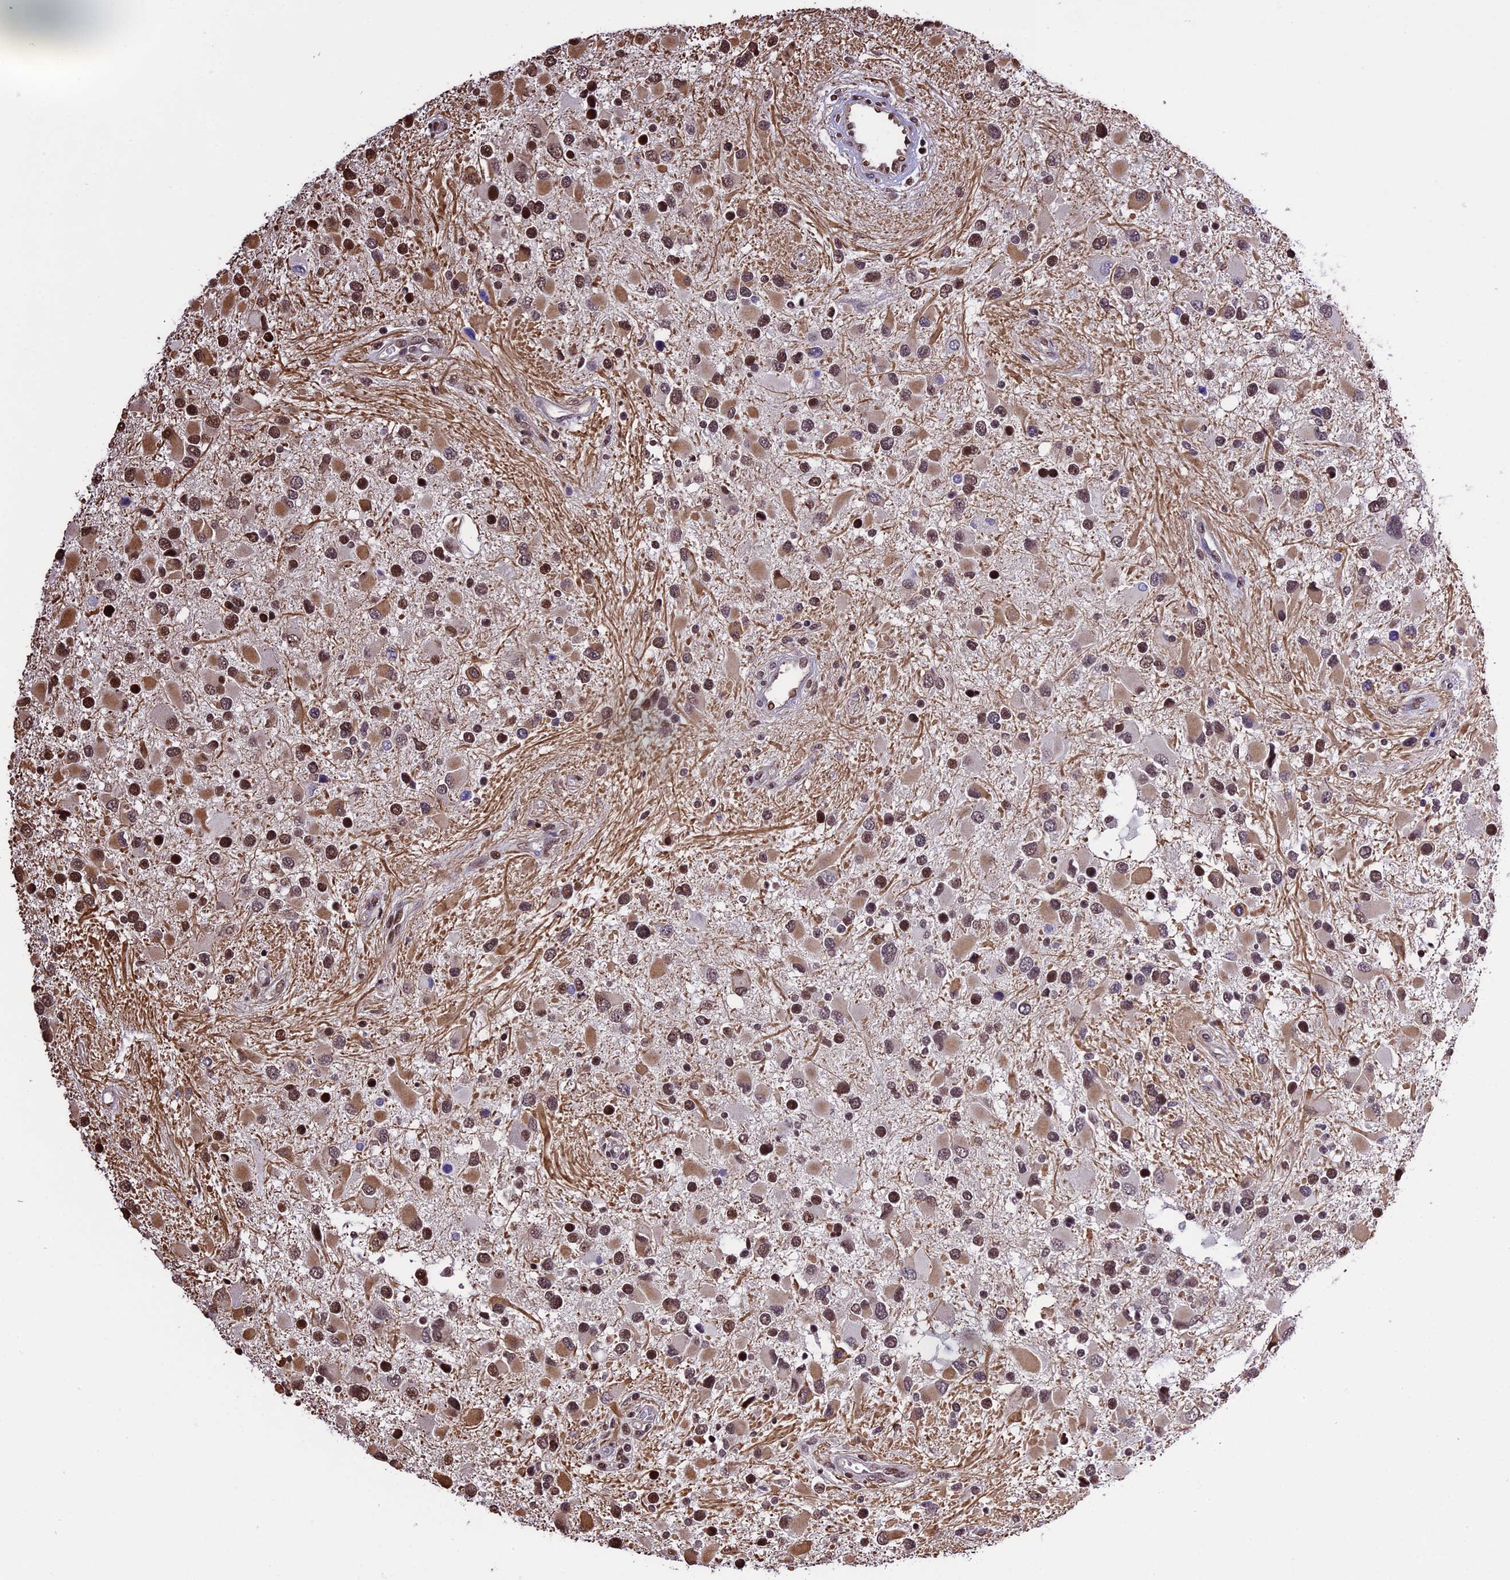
{"staining": {"intensity": "moderate", "quantity": ">75%", "location": "cytoplasmic/membranous,nuclear"}, "tissue": "glioma", "cell_type": "Tumor cells", "image_type": "cancer", "snomed": [{"axis": "morphology", "description": "Glioma, malignant, High grade"}, {"axis": "topography", "description": "Brain"}], "caption": "Immunohistochemistry of human malignant high-grade glioma displays medium levels of moderate cytoplasmic/membranous and nuclear positivity in about >75% of tumor cells. (brown staining indicates protein expression, while blue staining denotes nuclei).", "gene": "POLR3E", "patient": {"sex": "male", "age": 53}}